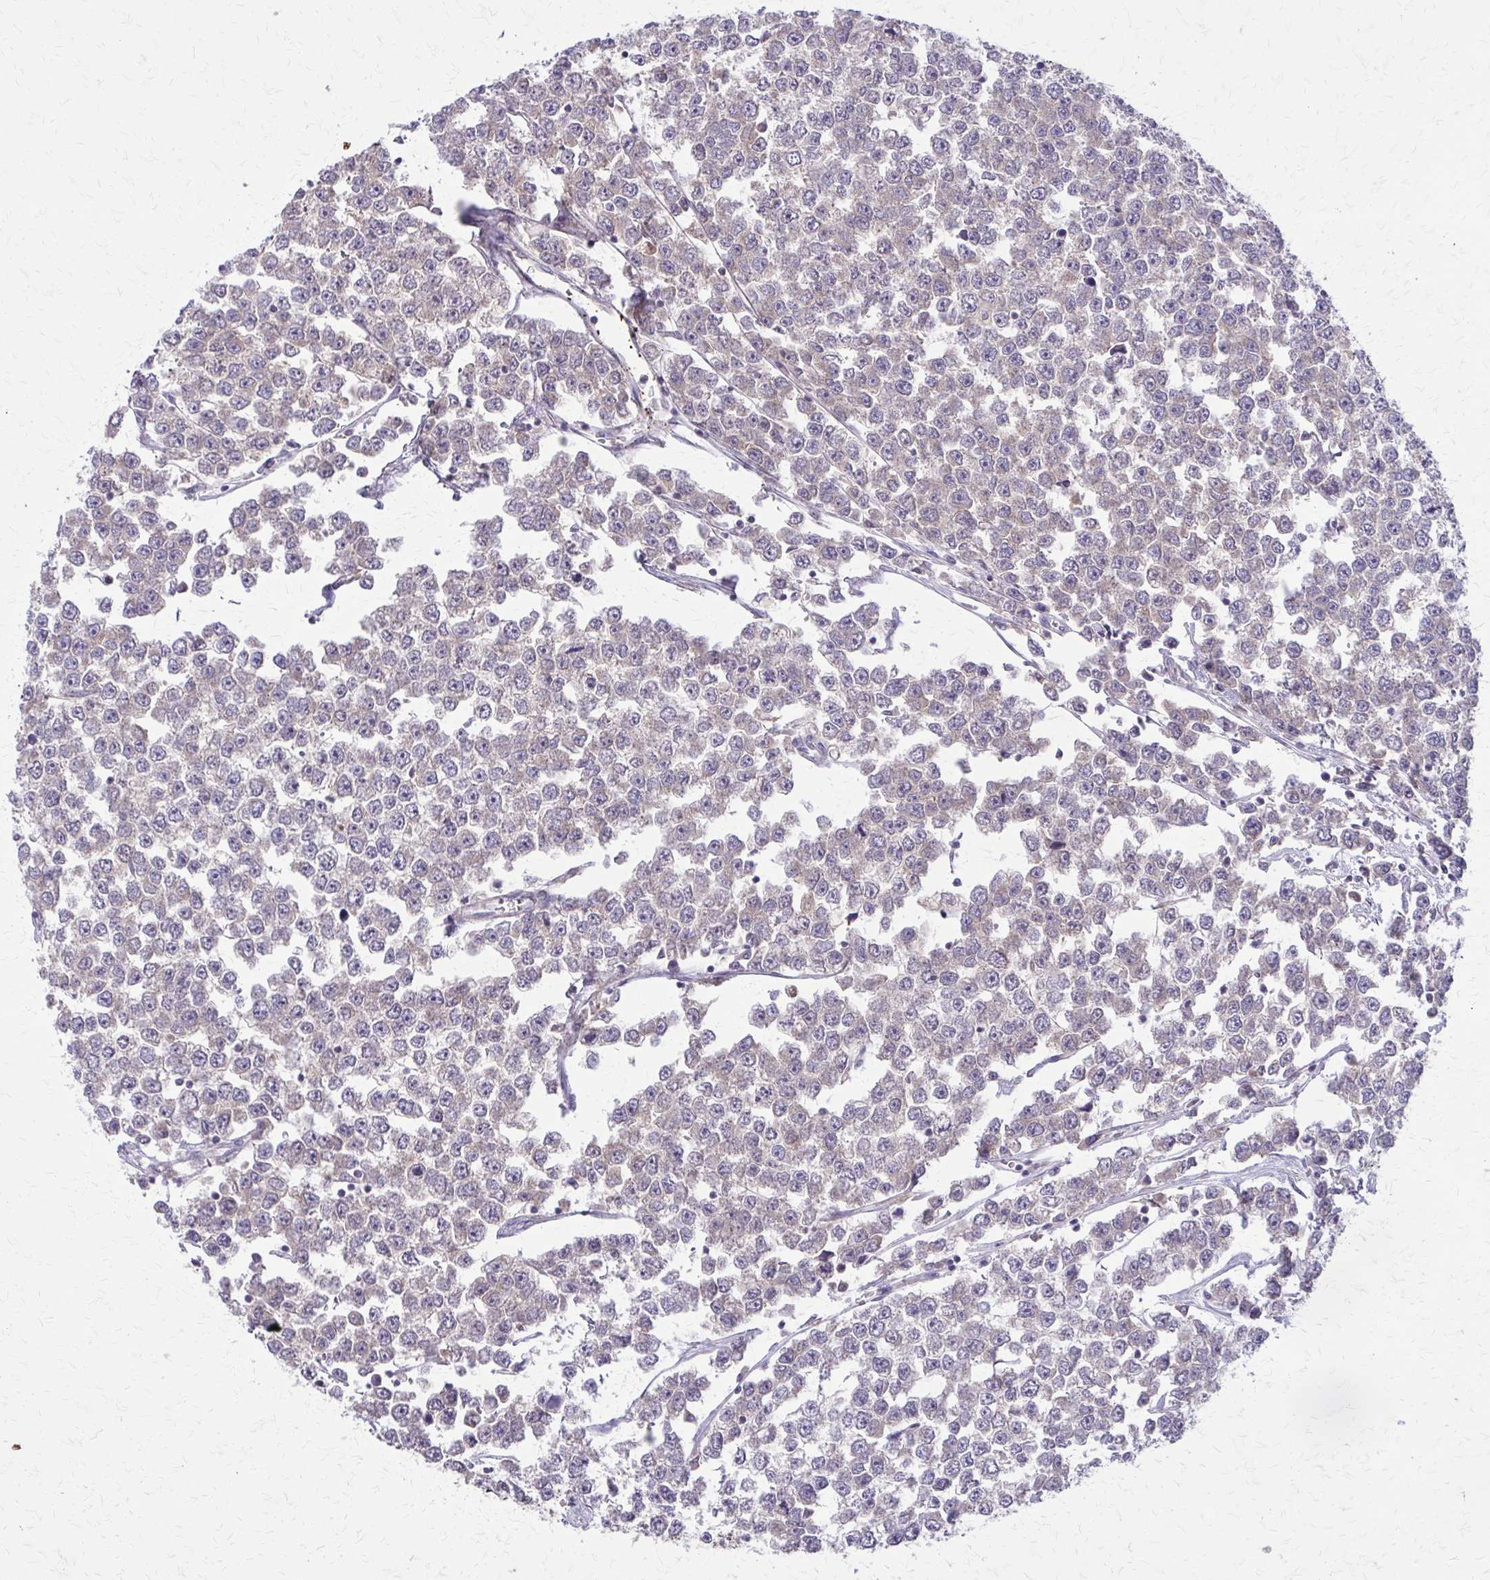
{"staining": {"intensity": "moderate", "quantity": "25%-75%", "location": "cytoplasmic/membranous"}, "tissue": "testis cancer", "cell_type": "Tumor cells", "image_type": "cancer", "snomed": [{"axis": "morphology", "description": "Seminoma, NOS"}, {"axis": "morphology", "description": "Carcinoma, Embryonal, NOS"}, {"axis": "topography", "description": "Testis"}], "caption": "This is a histology image of immunohistochemistry staining of testis cancer (seminoma), which shows moderate positivity in the cytoplasmic/membranous of tumor cells.", "gene": "NRBF2", "patient": {"sex": "male", "age": 52}}